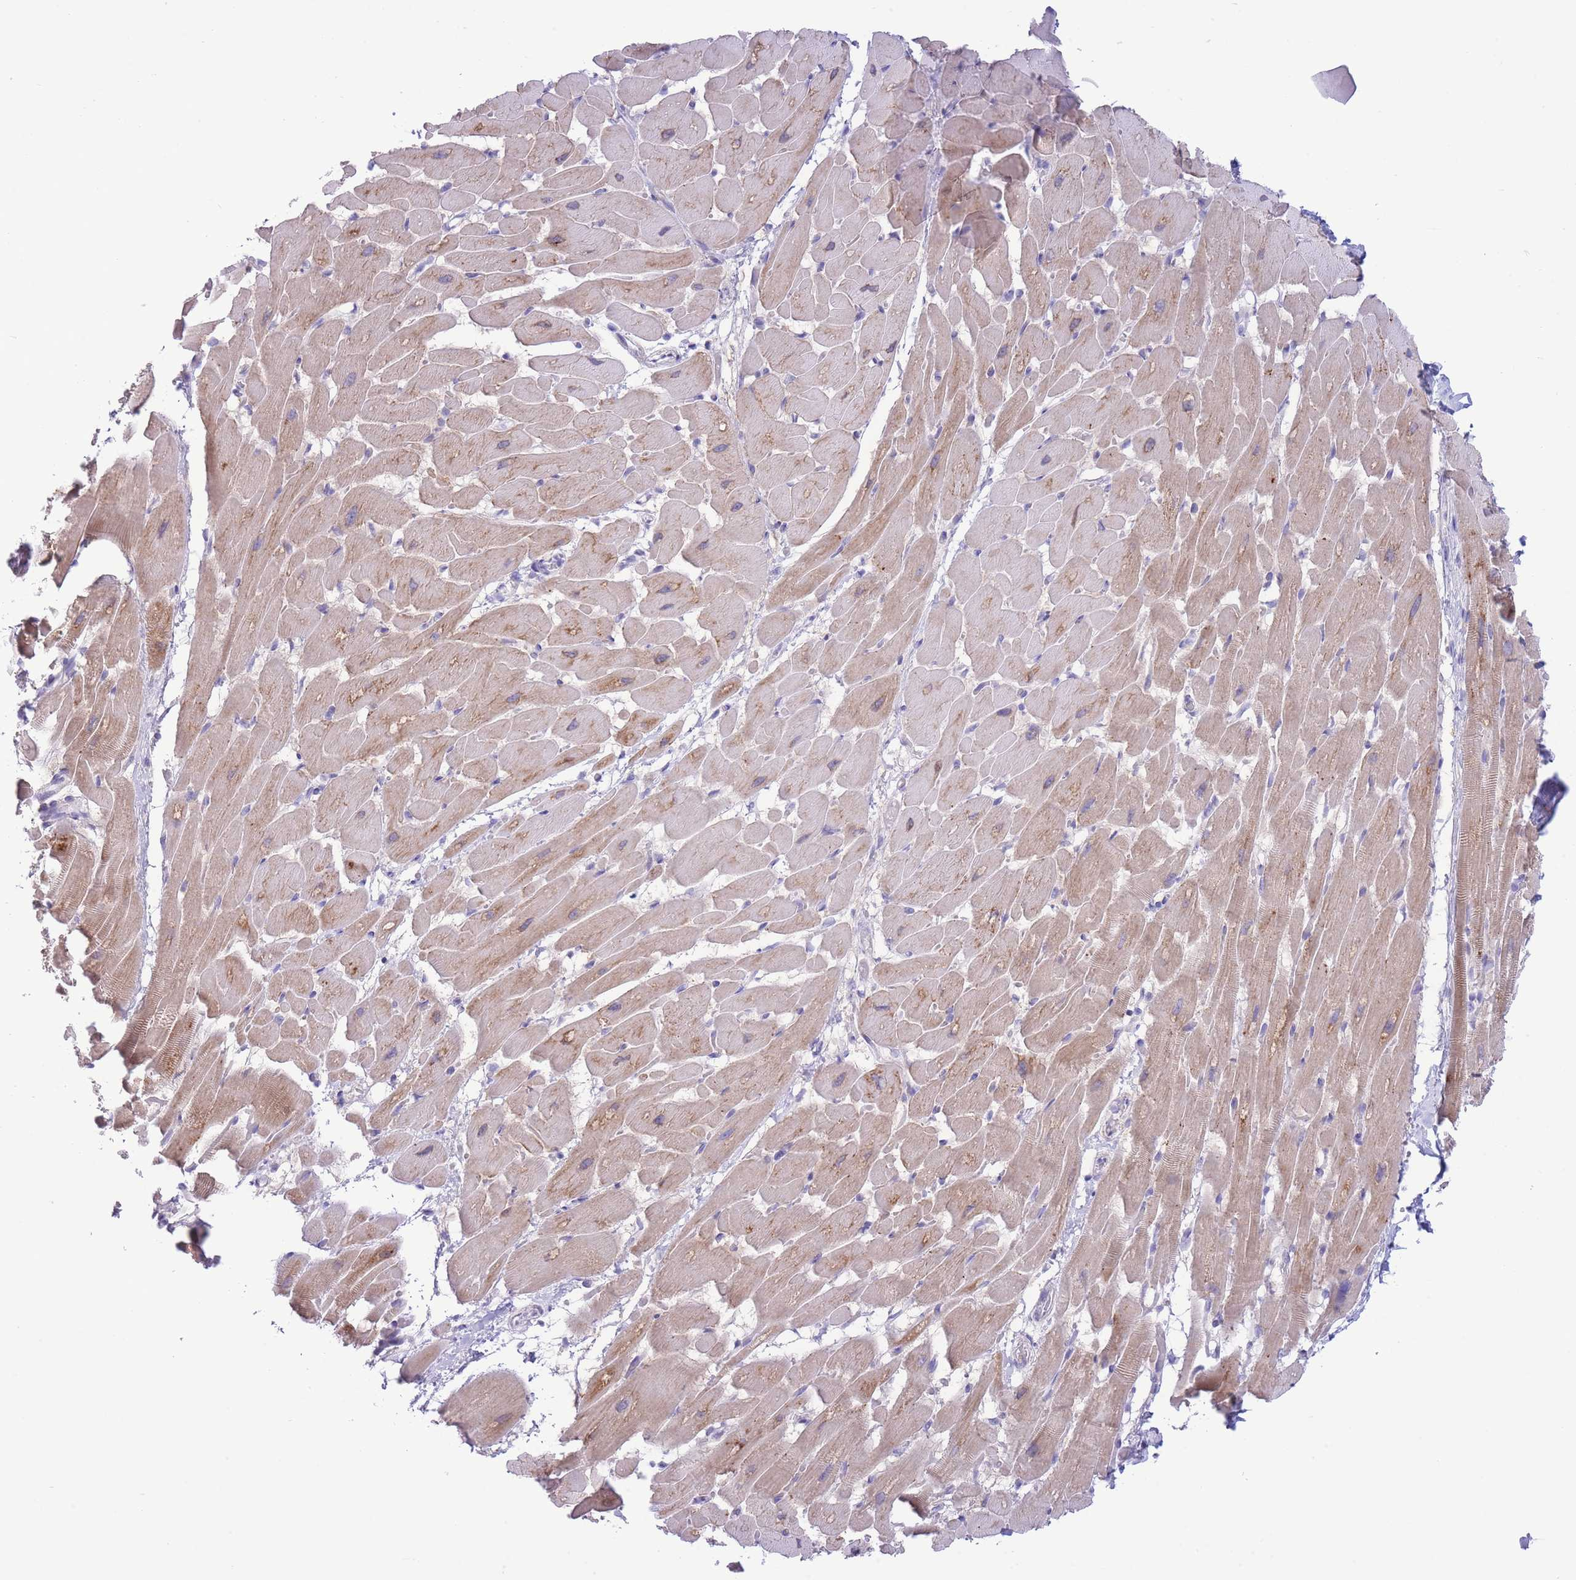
{"staining": {"intensity": "weak", "quantity": ">75%", "location": "cytoplasmic/membranous"}, "tissue": "heart muscle", "cell_type": "Cardiomyocytes", "image_type": "normal", "snomed": [{"axis": "morphology", "description": "Normal tissue, NOS"}, {"axis": "topography", "description": "Heart"}], "caption": "An immunohistochemistry histopathology image of normal tissue is shown. Protein staining in brown highlights weak cytoplasmic/membranous positivity in heart muscle within cardiomyocytes.", "gene": "ASAP3", "patient": {"sex": "male", "age": 37}}